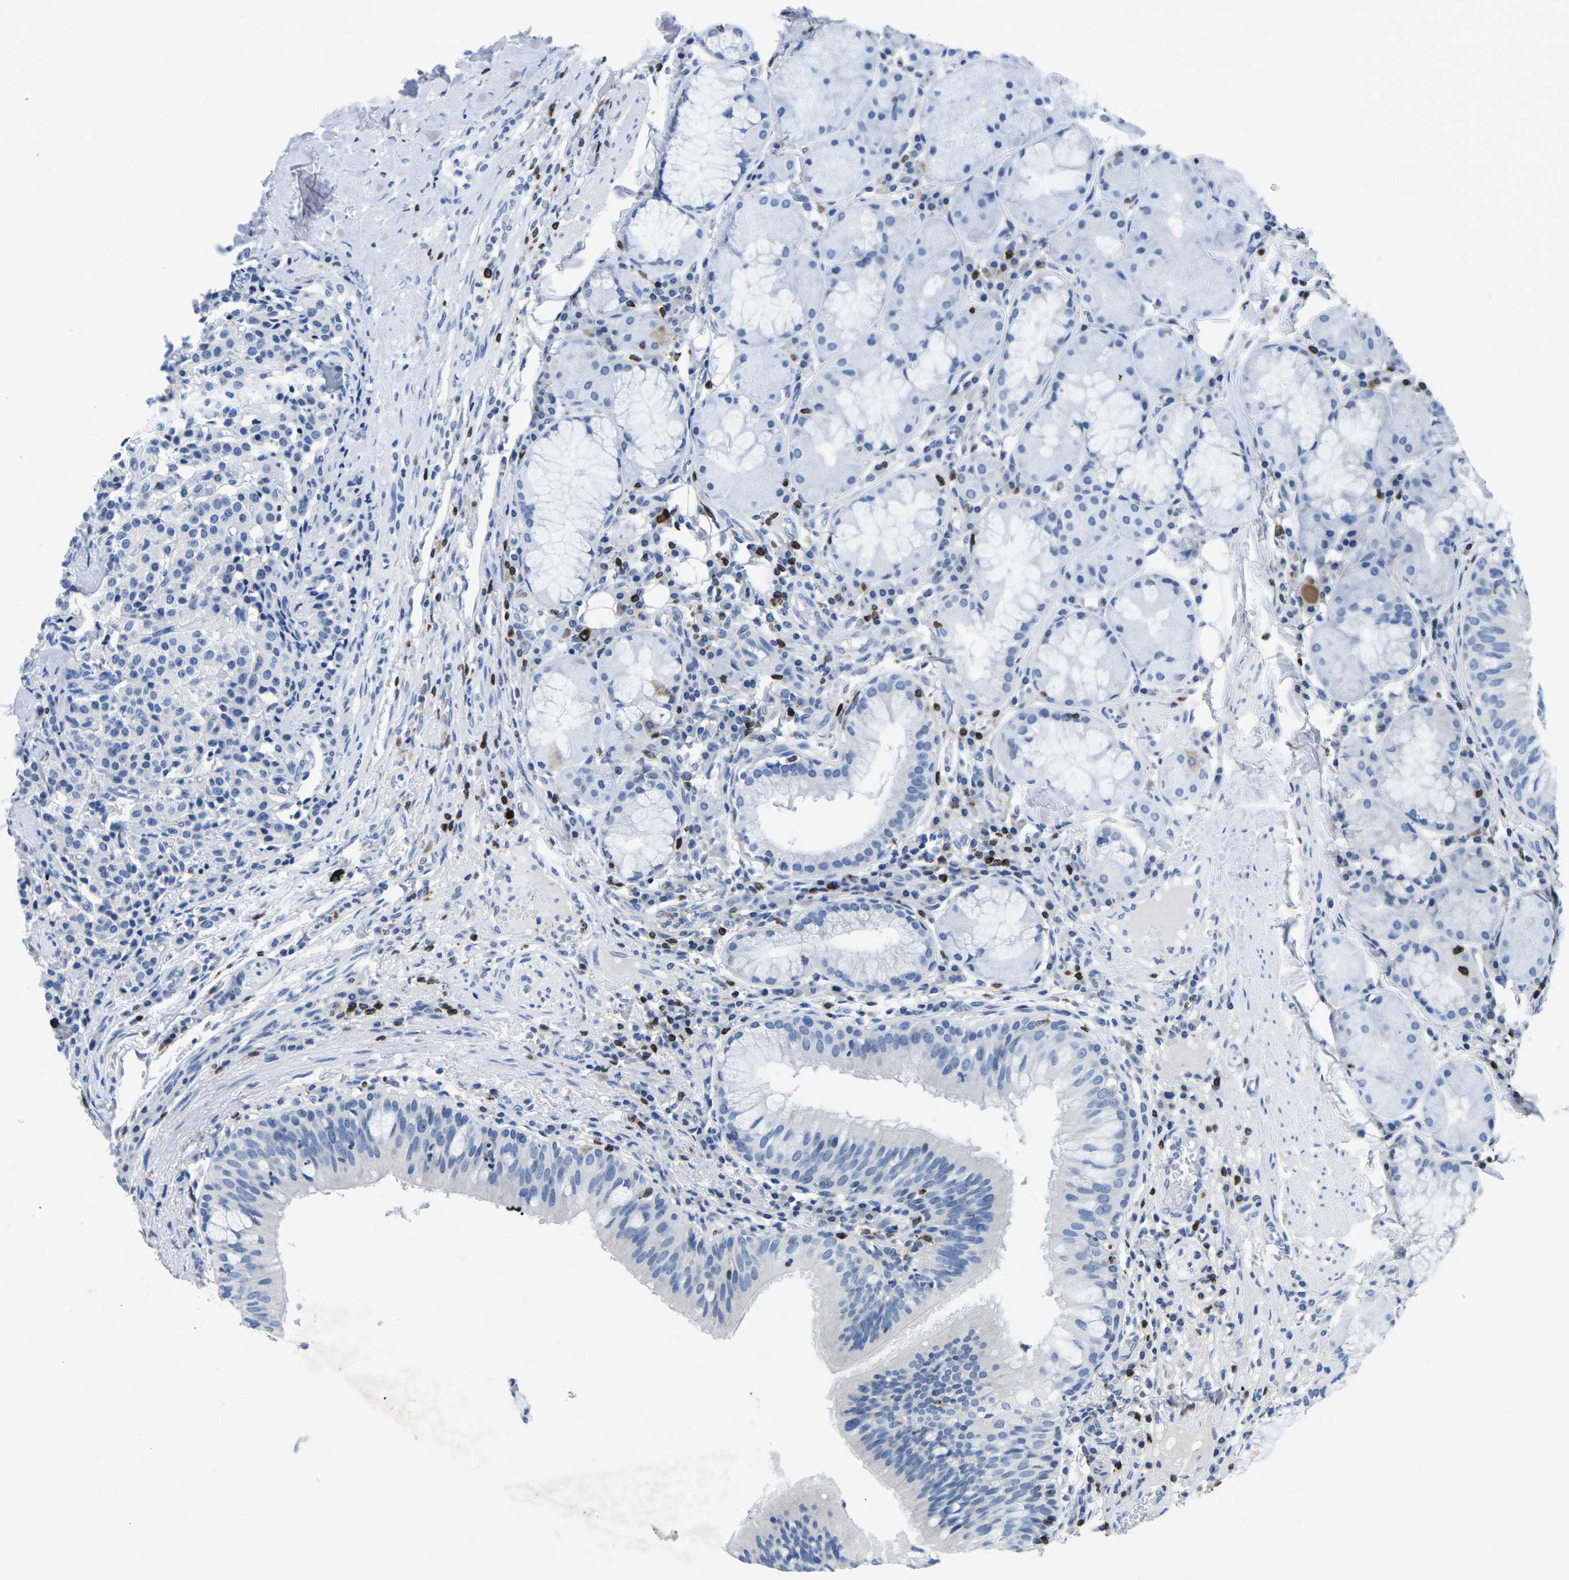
{"staining": {"intensity": "negative", "quantity": "none", "location": "none"}, "tissue": "carcinoid", "cell_type": "Tumor cells", "image_type": "cancer", "snomed": [{"axis": "morphology", "description": "Carcinoid, malignant, NOS"}, {"axis": "topography", "description": "Lung"}], "caption": "The photomicrograph displays no staining of tumor cells in carcinoid (malignant).", "gene": "CTSW", "patient": {"sex": "male", "age": 30}}